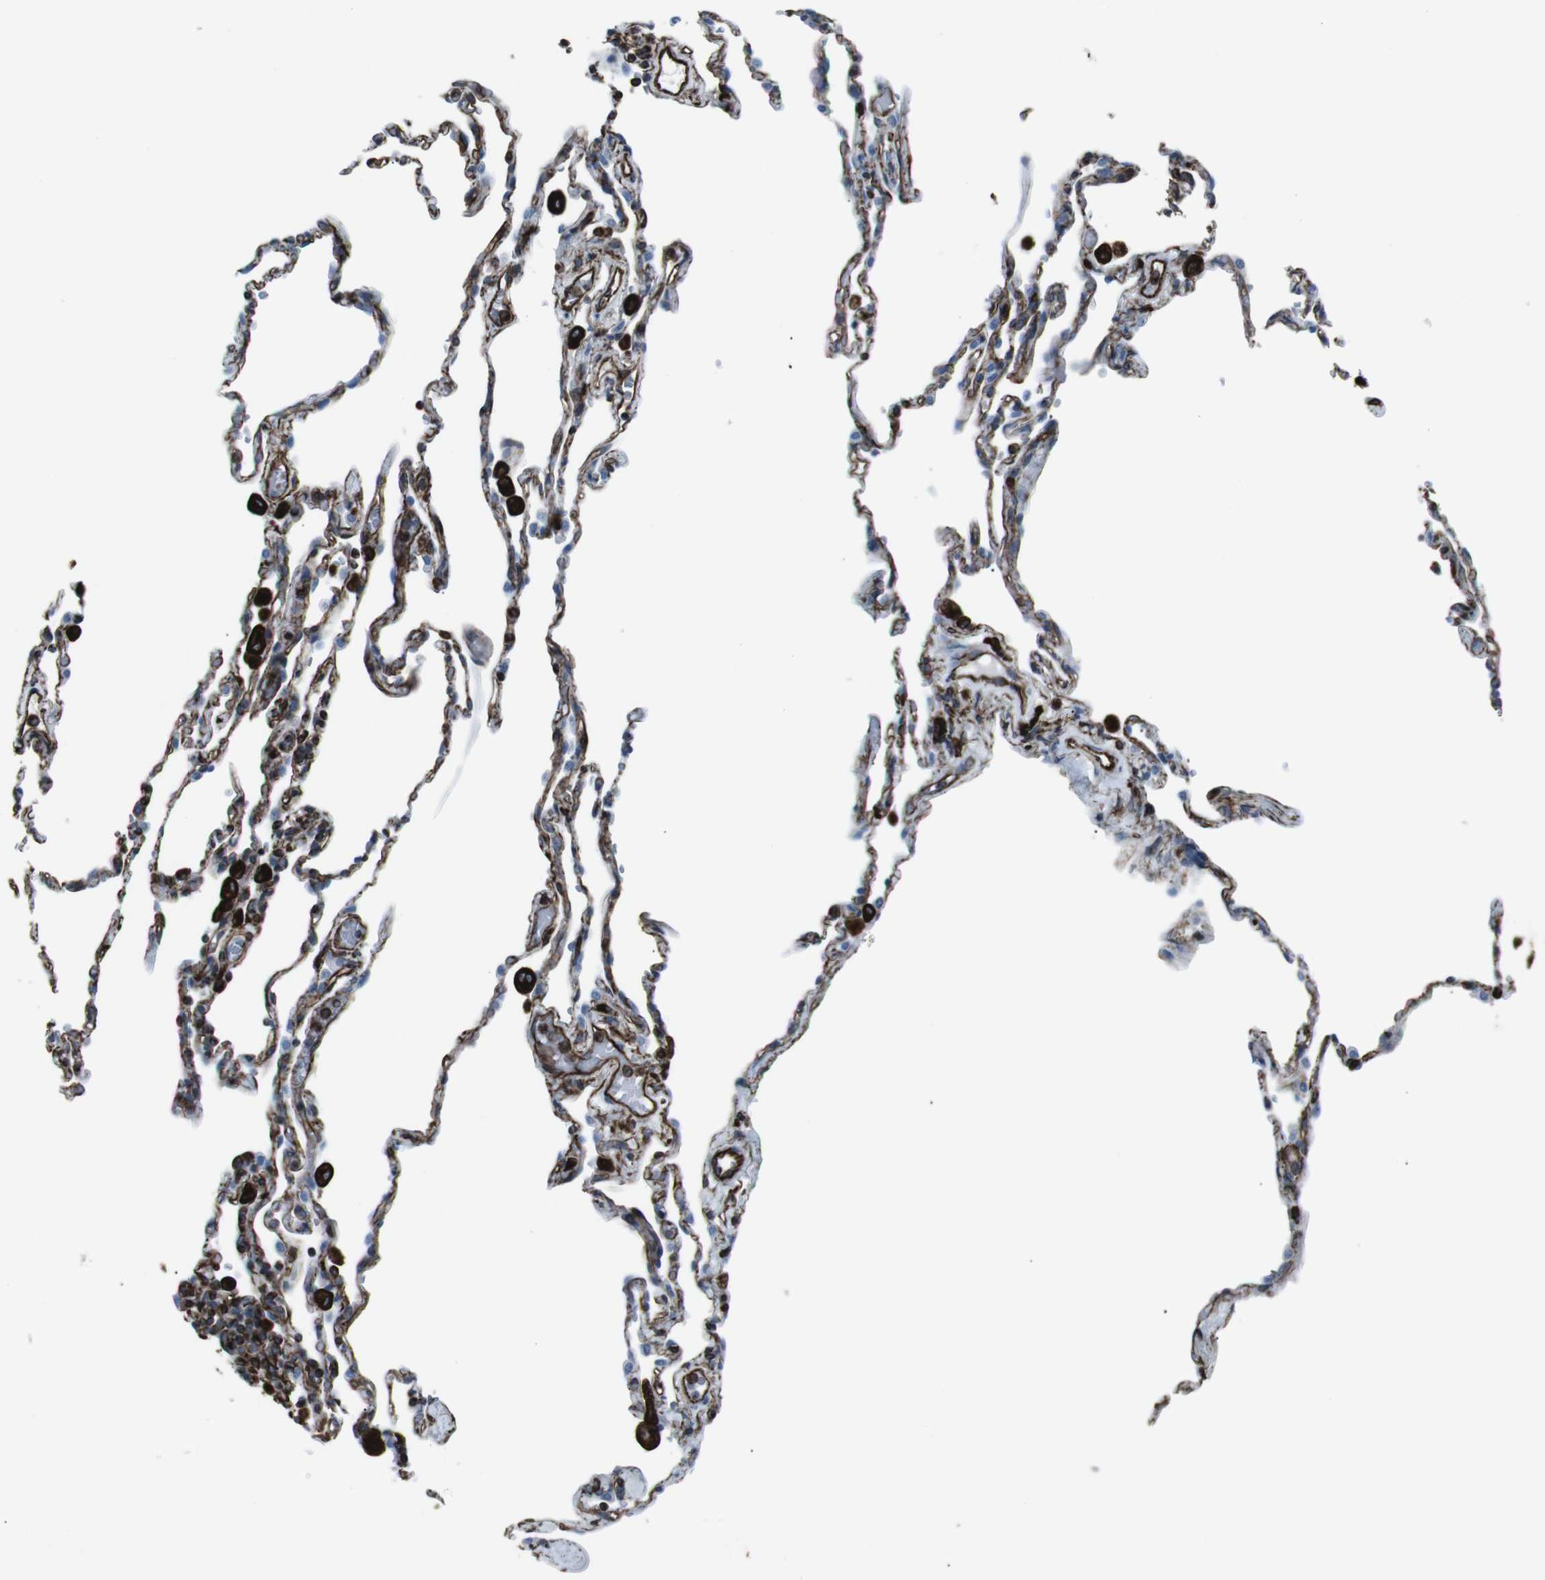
{"staining": {"intensity": "negative", "quantity": "none", "location": "none"}, "tissue": "lung", "cell_type": "Alveolar cells", "image_type": "normal", "snomed": [{"axis": "morphology", "description": "Normal tissue, NOS"}, {"axis": "topography", "description": "Lung"}], "caption": "A high-resolution micrograph shows immunohistochemistry (IHC) staining of unremarkable lung, which exhibits no significant expression in alveolar cells.", "gene": "ZDHHC6", "patient": {"sex": "male", "age": 59}}